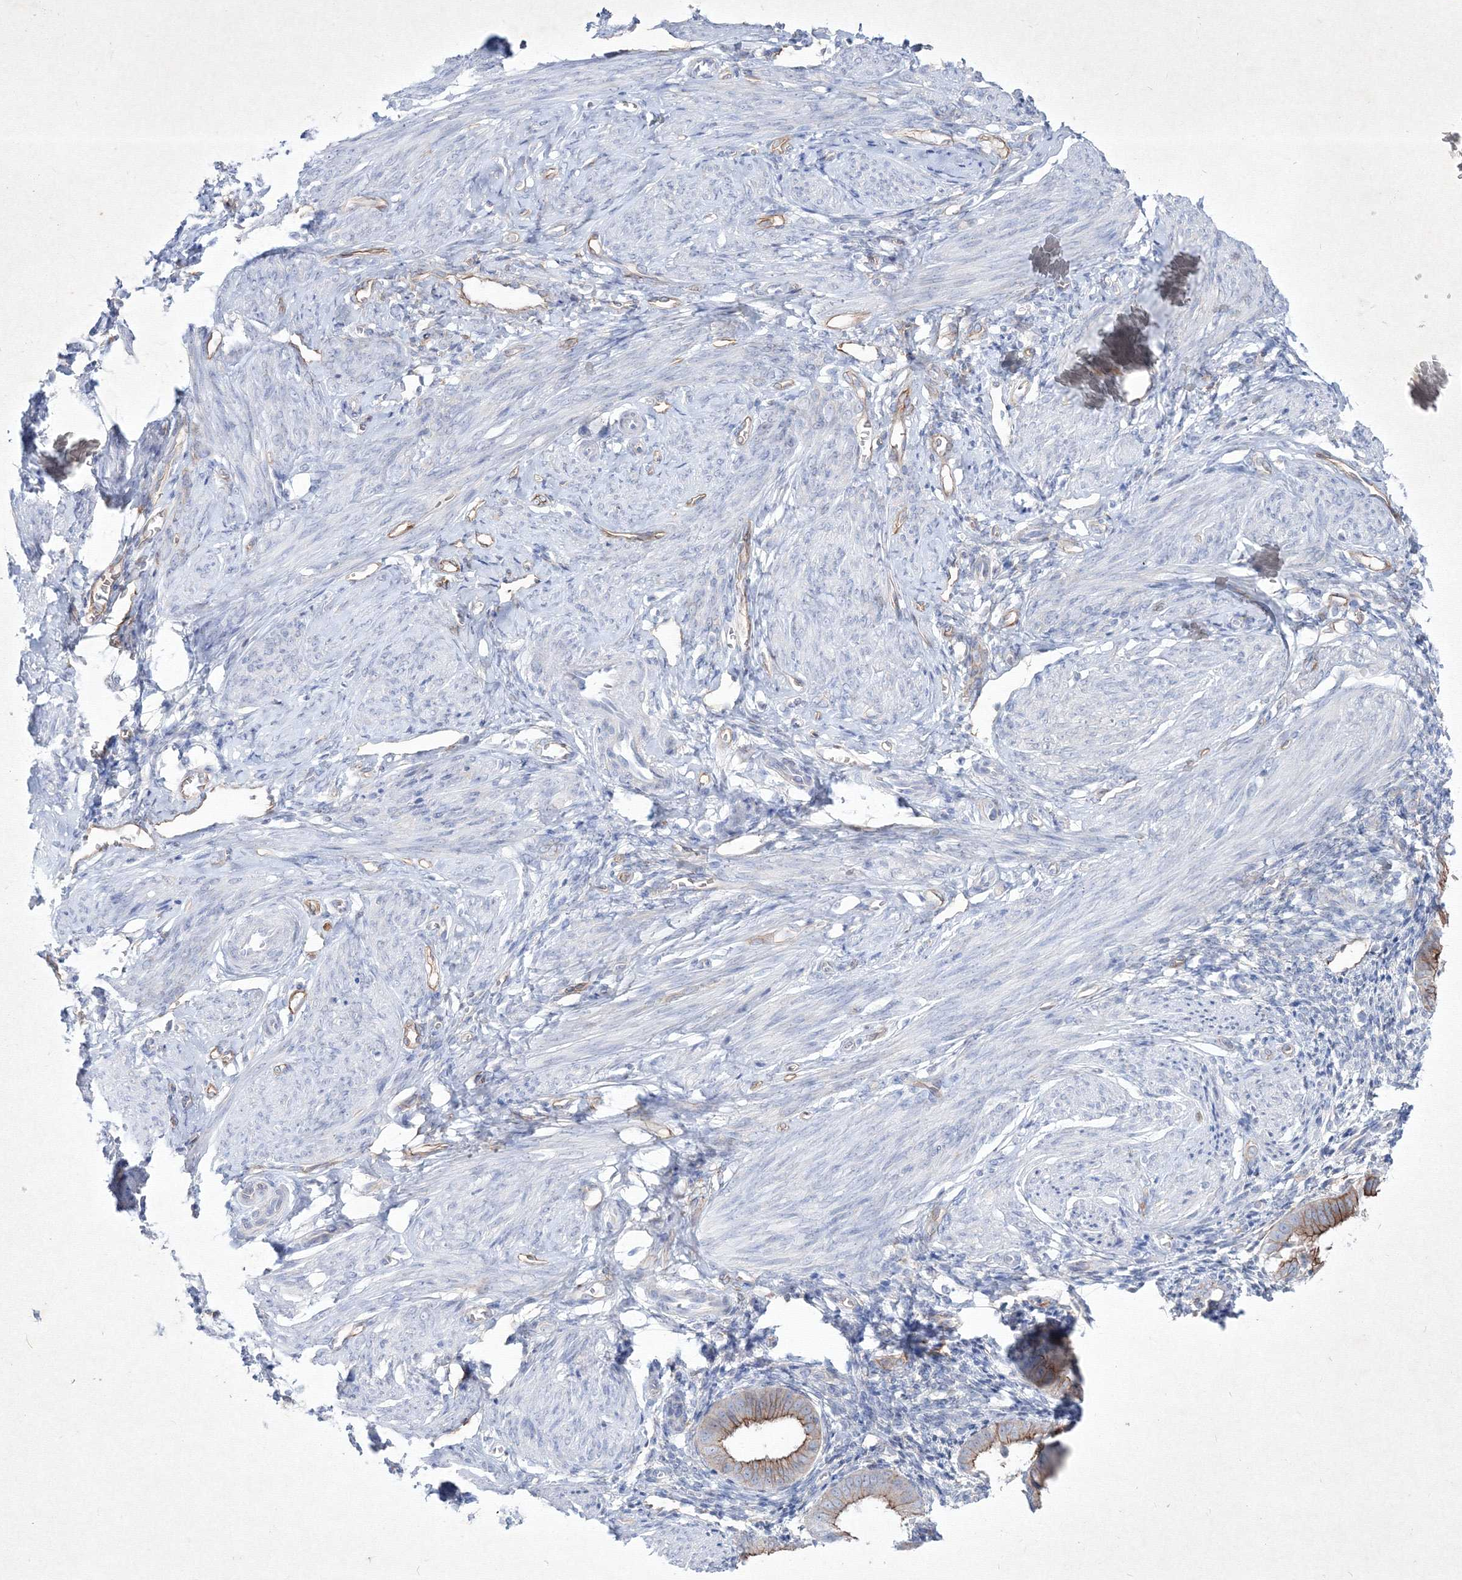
{"staining": {"intensity": "negative", "quantity": "none", "location": "none"}, "tissue": "endometrium", "cell_type": "Cells in endometrial stroma", "image_type": "normal", "snomed": [{"axis": "morphology", "description": "Normal tissue, NOS"}, {"axis": "topography", "description": "Uterus"}, {"axis": "topography", "description": "Endometrium"}], "caption": "Histopathology image shows no significant protein expression in cells in endometrial stroma of normal endometrium.", "gene": "TMEM139", "patient": {"sex": "female", "age": 48}}